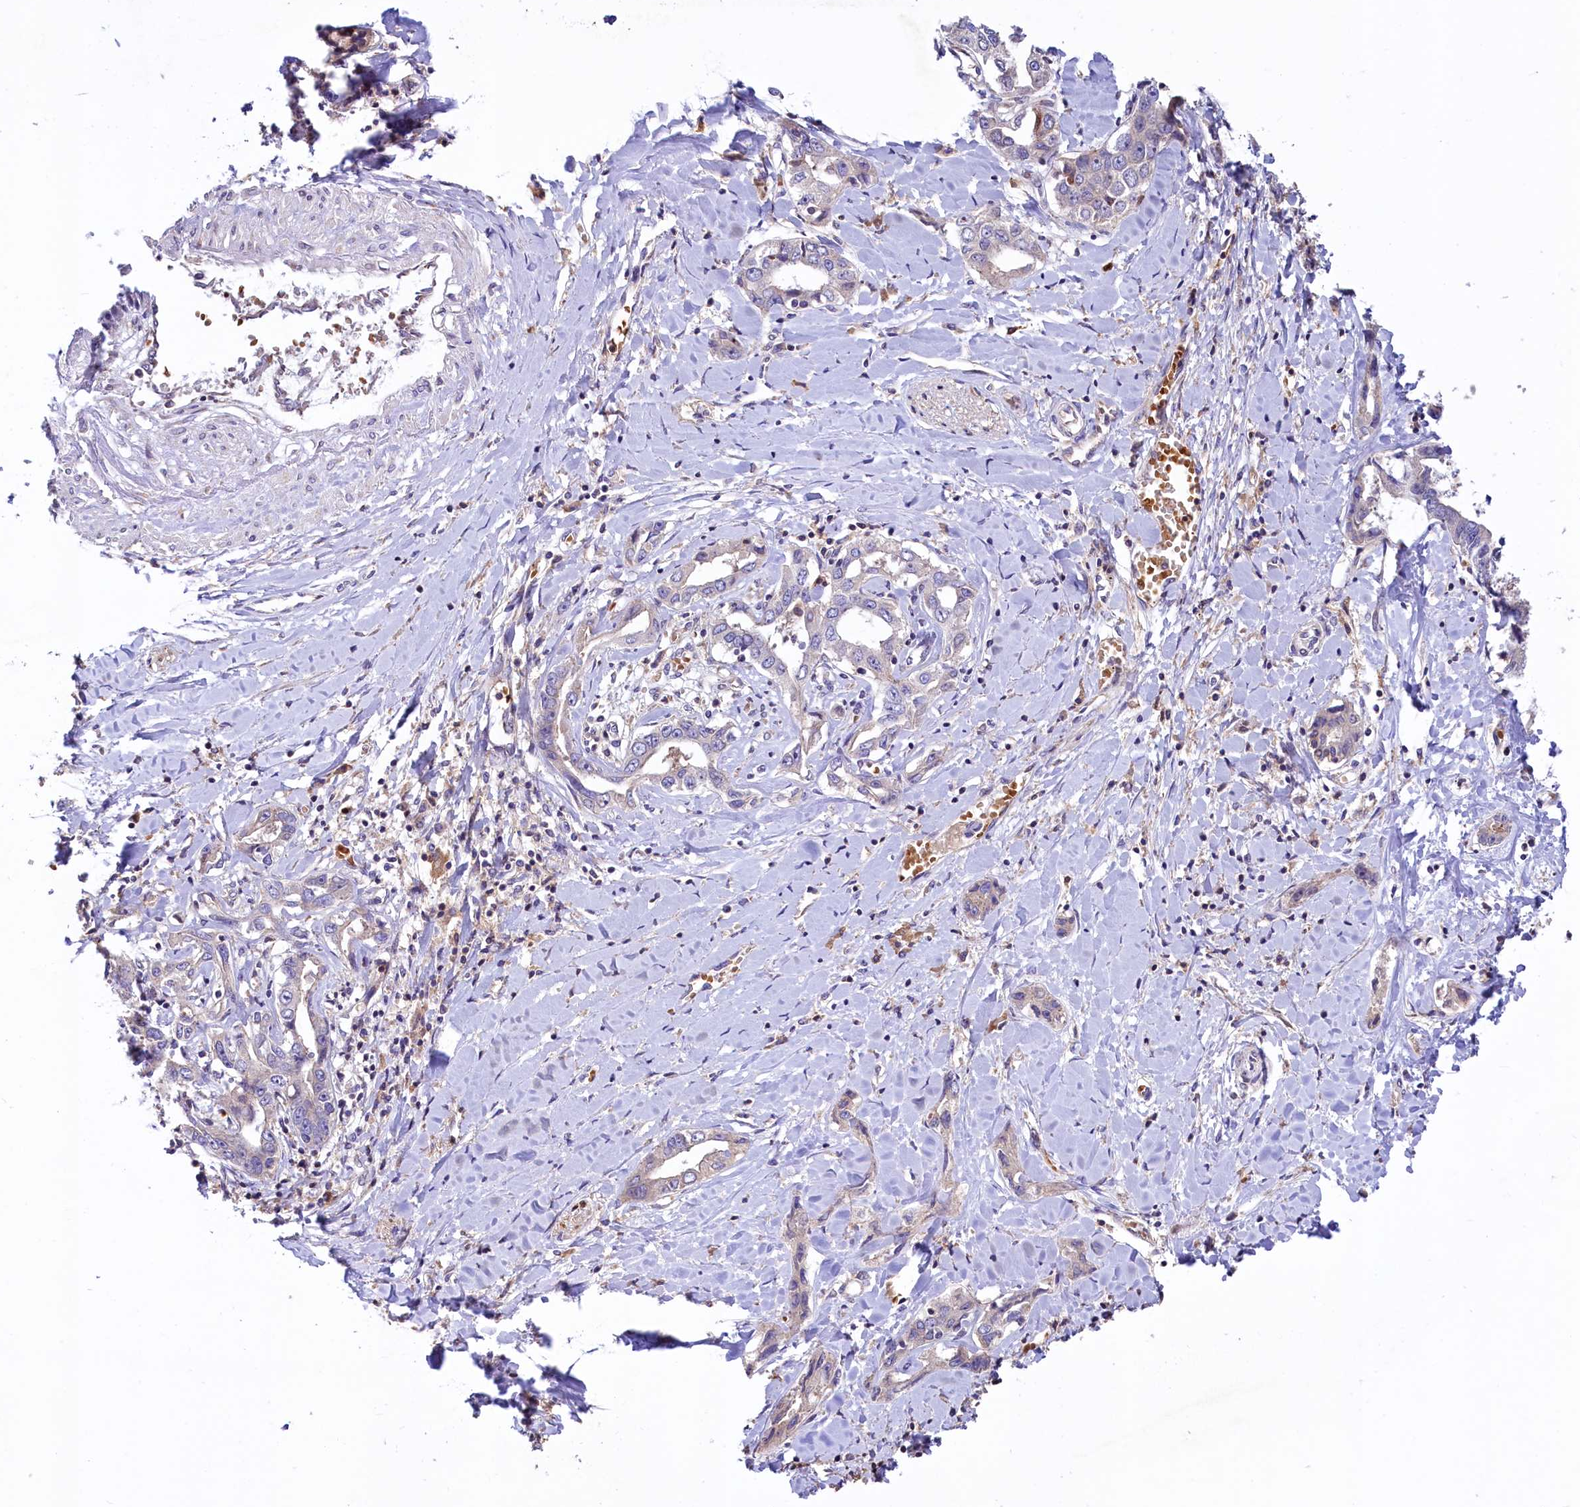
{"staining": {"intensity": "negative", "quantity": "none", "location": "none"}, "tissue": "liver cancer", "cell_type": "Tumor cells", "image_type": "cancer", "snomed": [{"axis": "morphology", "description": "Cholangiocarcinoma"}, {"axis": "topography", "description": "Liver"}], "caption": "Human liver cancer stained for a protein using IHC shows no staining in tumor cells.", "gene": "HPS6", "patient": {"sex": "male", "age": 59}}